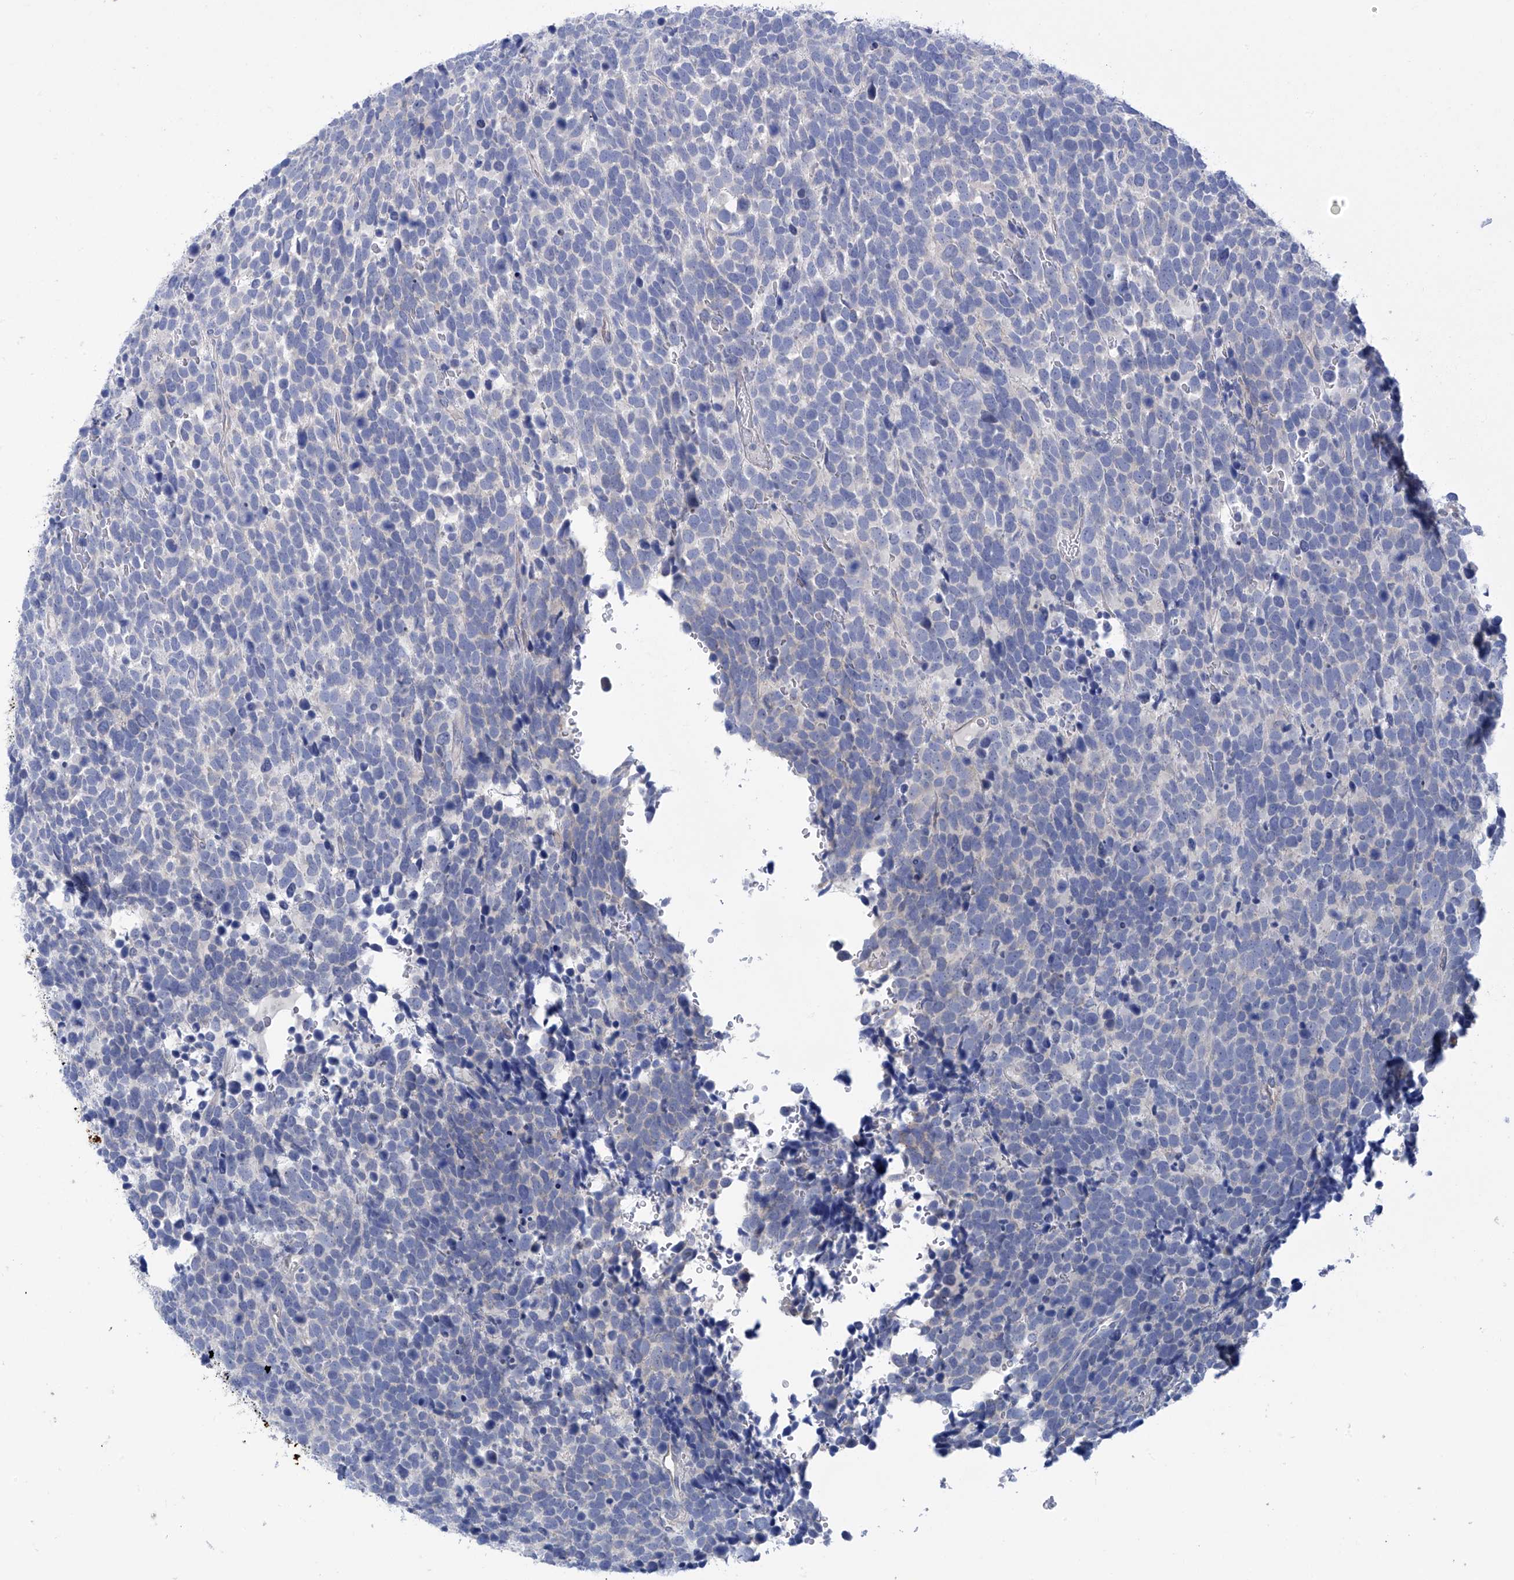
{"staining": {"intensity": "negative", "quantity": "none", "location": "none"}, "tissue": "urothelial cancer", "cell_type": "Tumor cells", "image_type": "cancer", "snomed": [{"axis": "morphology", "description": "Urothelial carcinoma, High grade"}, {"axis": "topography", "description": "Urinary bladder"}], "caption": "An immunohistochemistry image of urothelial cancer is shown. There is no staining in tumor cells of urothelial cancer.", "gene": "PIK3C2B", "patient": {"sex": "female", "age": 82}}